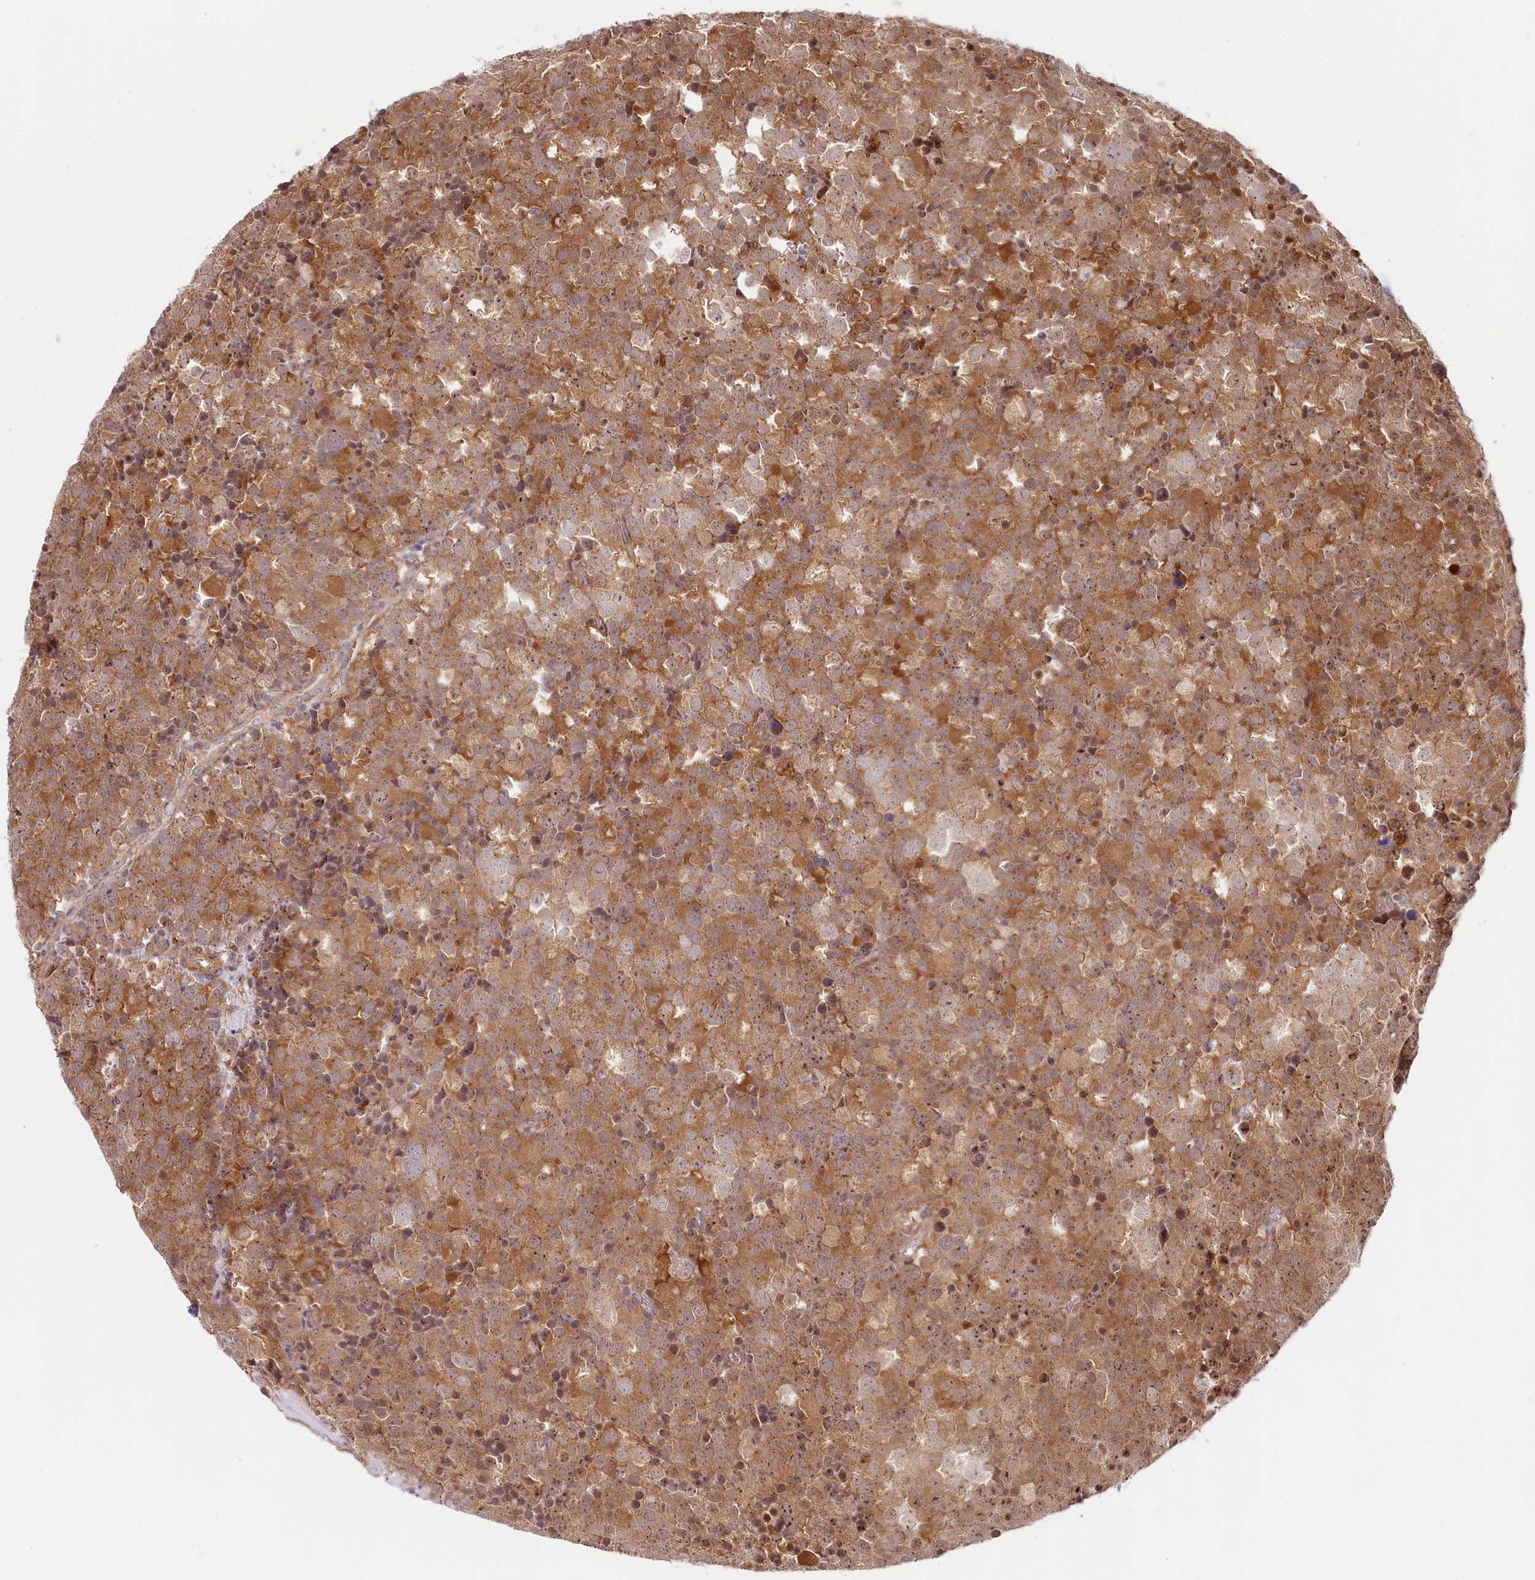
{"staining": {"intensity": "moderate", "quantity": ">75%", "location": "cytoplasmic/membranous"}, "tissue": "testis cancer", "cell_type": "Tumor cells", "image_type": "cancer", "snomed": [{"axis": "morphology", "description": "Seminoma, NOS"}, {"axis": "topography", "description": "Testis"}], "caption": "Immunohistochemistry (IHC) photomicrograph of neoplastic tissue: human testis cancer (seminoma) stained using immunohistochemistry (IHC) displays medium levels of moderate protein expression localized specifically in the cytoplasmic/membranous of tumor cells, appearing as a cytoplasmic/membranous brown color.", "gene": "TUBGCP2", "patient": {"sex": "male", "age": 71}}